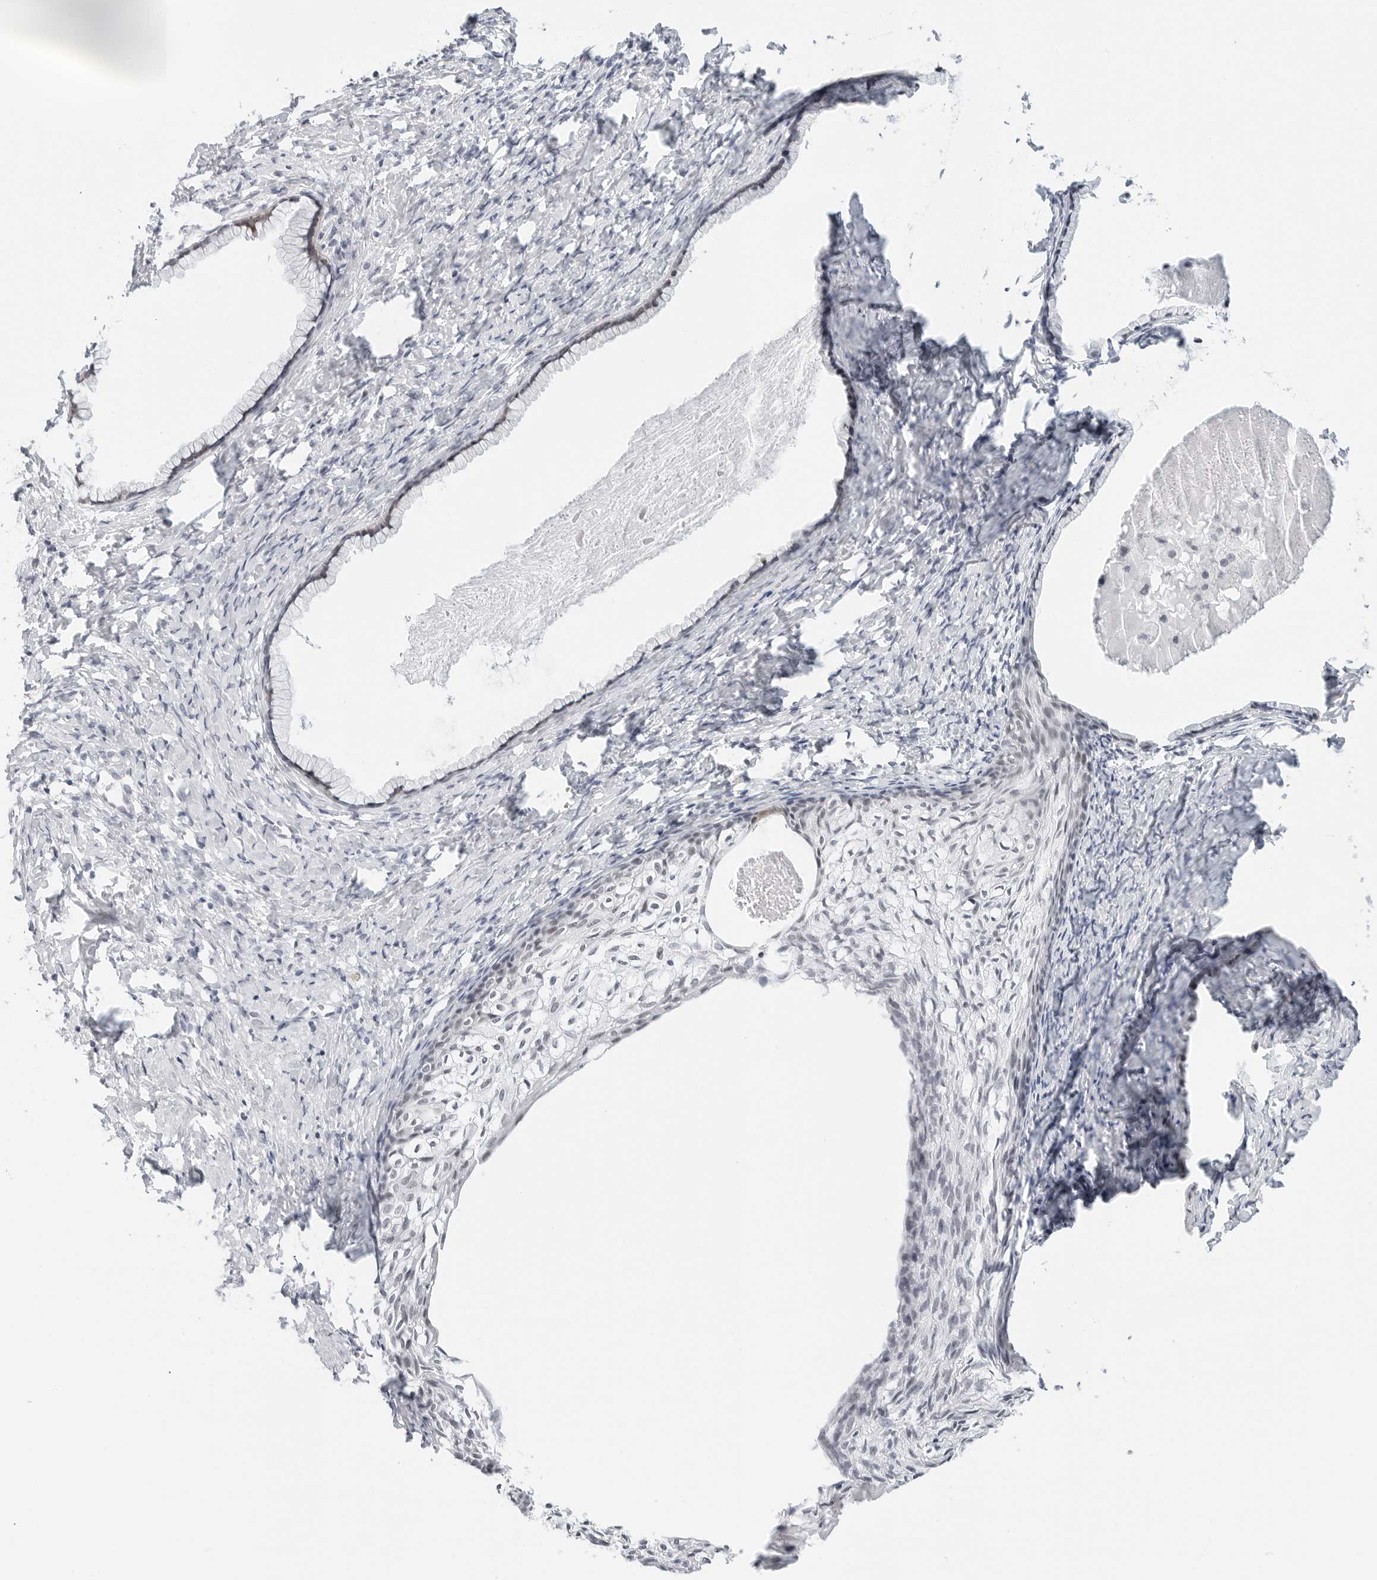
{"staining": {"intensity": "weak", "quantity": "25%-75%", "location": "cytoplasmic/membranous,nuclear"}, "tissue": "cervix", "cell_type": "Glandular cells", "image_type": "normal", "snomed": [{"axis": "morphology", "description": "Normal tissue, NOS"}, {"axis": "topography", "description": "Cervix"}], "caption": "Protein expression analysis of benign cervix shows weak cytoplasmic/membranous,nuclear positivity in about 25%-75% of glandular cells. (IHC, brightfield microscopy, high magnification).", "gene": "TSEN2", "patient": {"sex": "female", "age": 75}}